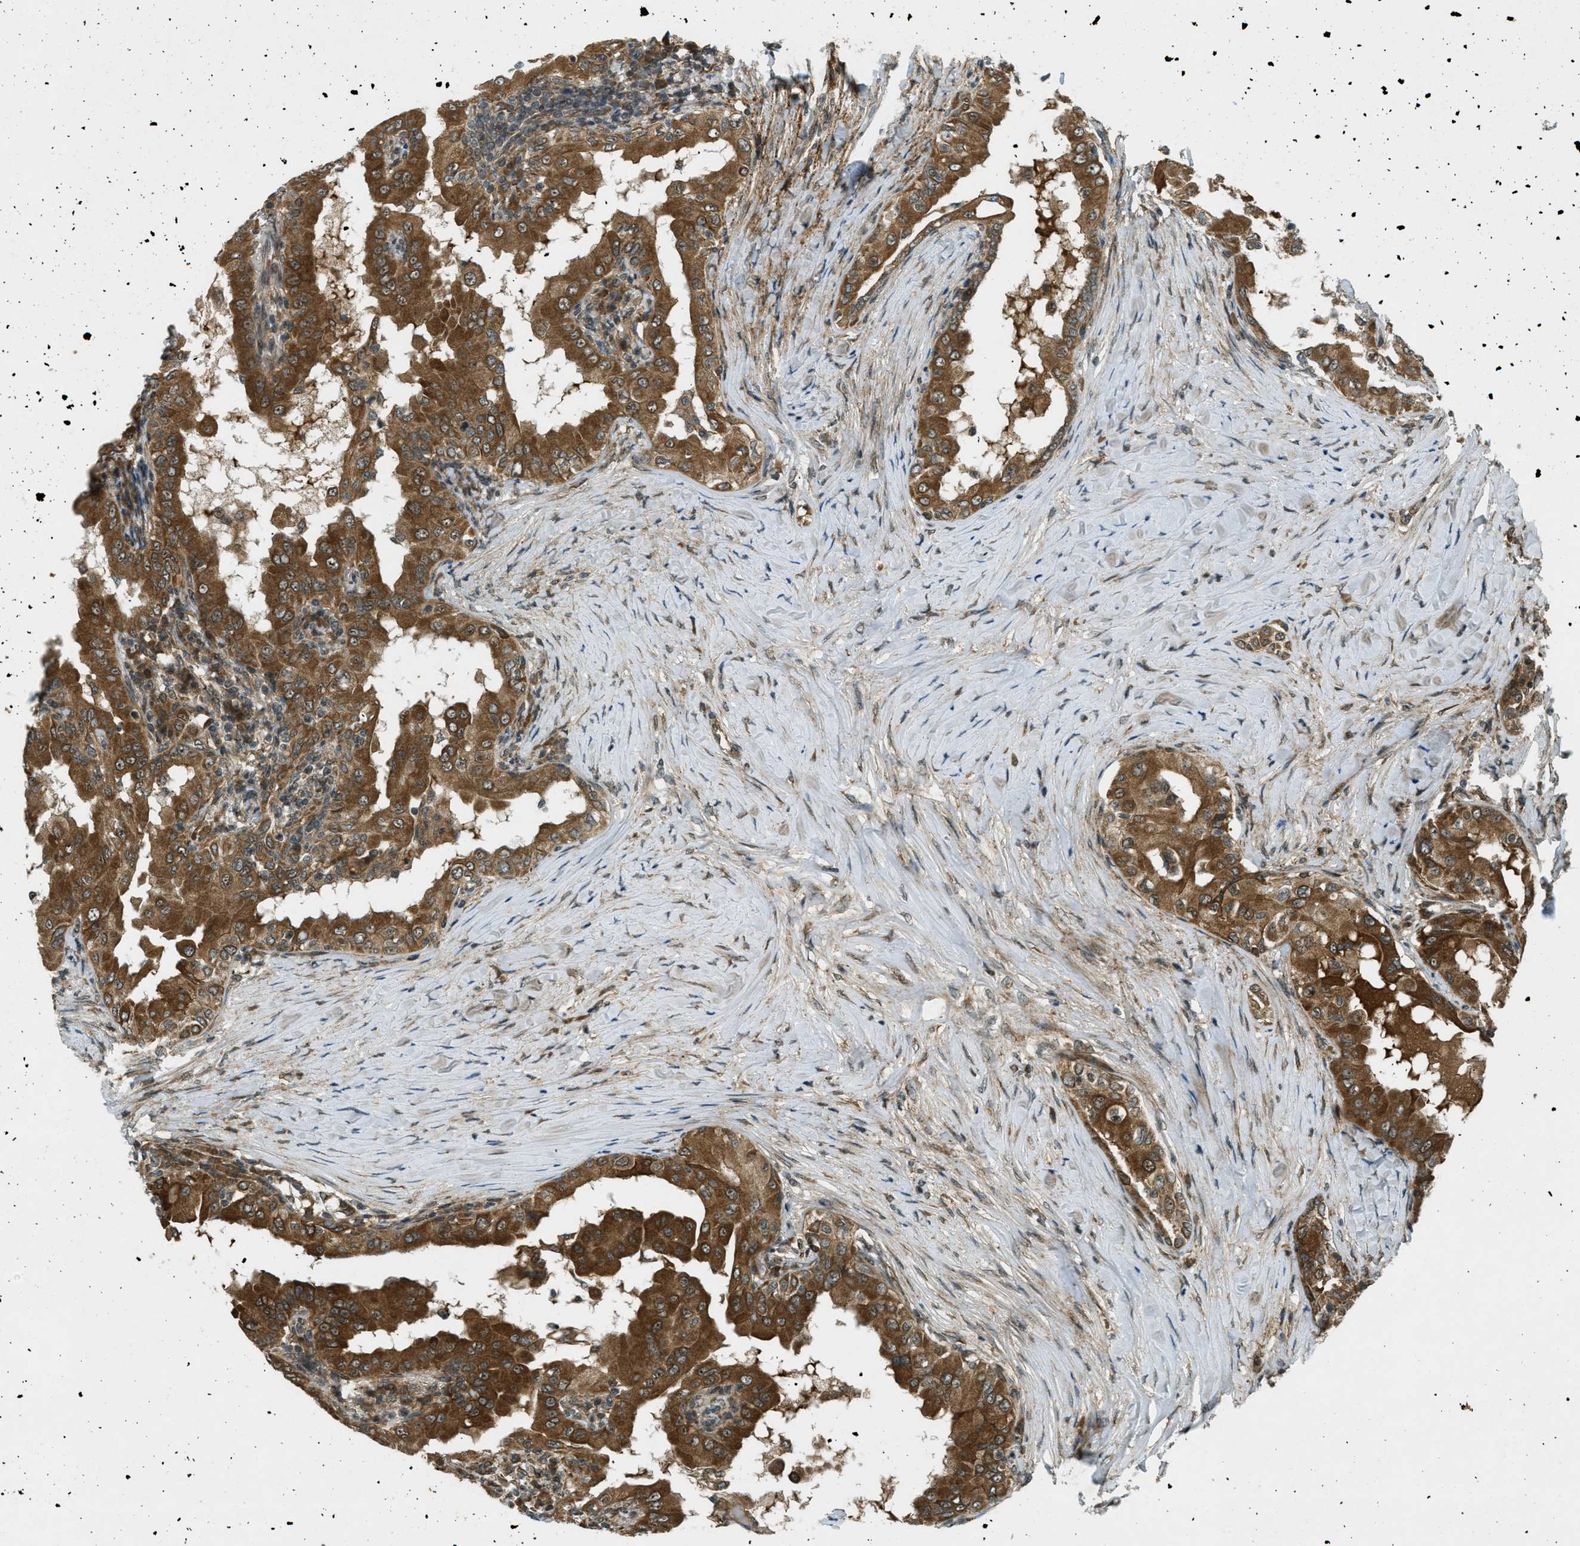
{"staining": {"intensity": "strong", "quantity": ">75%", "location": "cytoplasmic/membranous"}, "tissue": "thyroid cancer", "cell_type": "Tumor cells", "image_type": "cancer", "snomed": [{"axis": "morphology", "description": "Papillary adenocarcinoma, NOS"}, {"axis": "topography", "description": "Thyroid gland"}], "caption": "Strong cytoplasmic/membranous expression is appreciated in about >75% of tumor cells in thyroid cancer. Immunohistochemistry (ihc) stains the protein in brown and the nuclei are stained blue.", "gene": "EIF2AK3", "patient": {"sex": "male", "age": 33}}